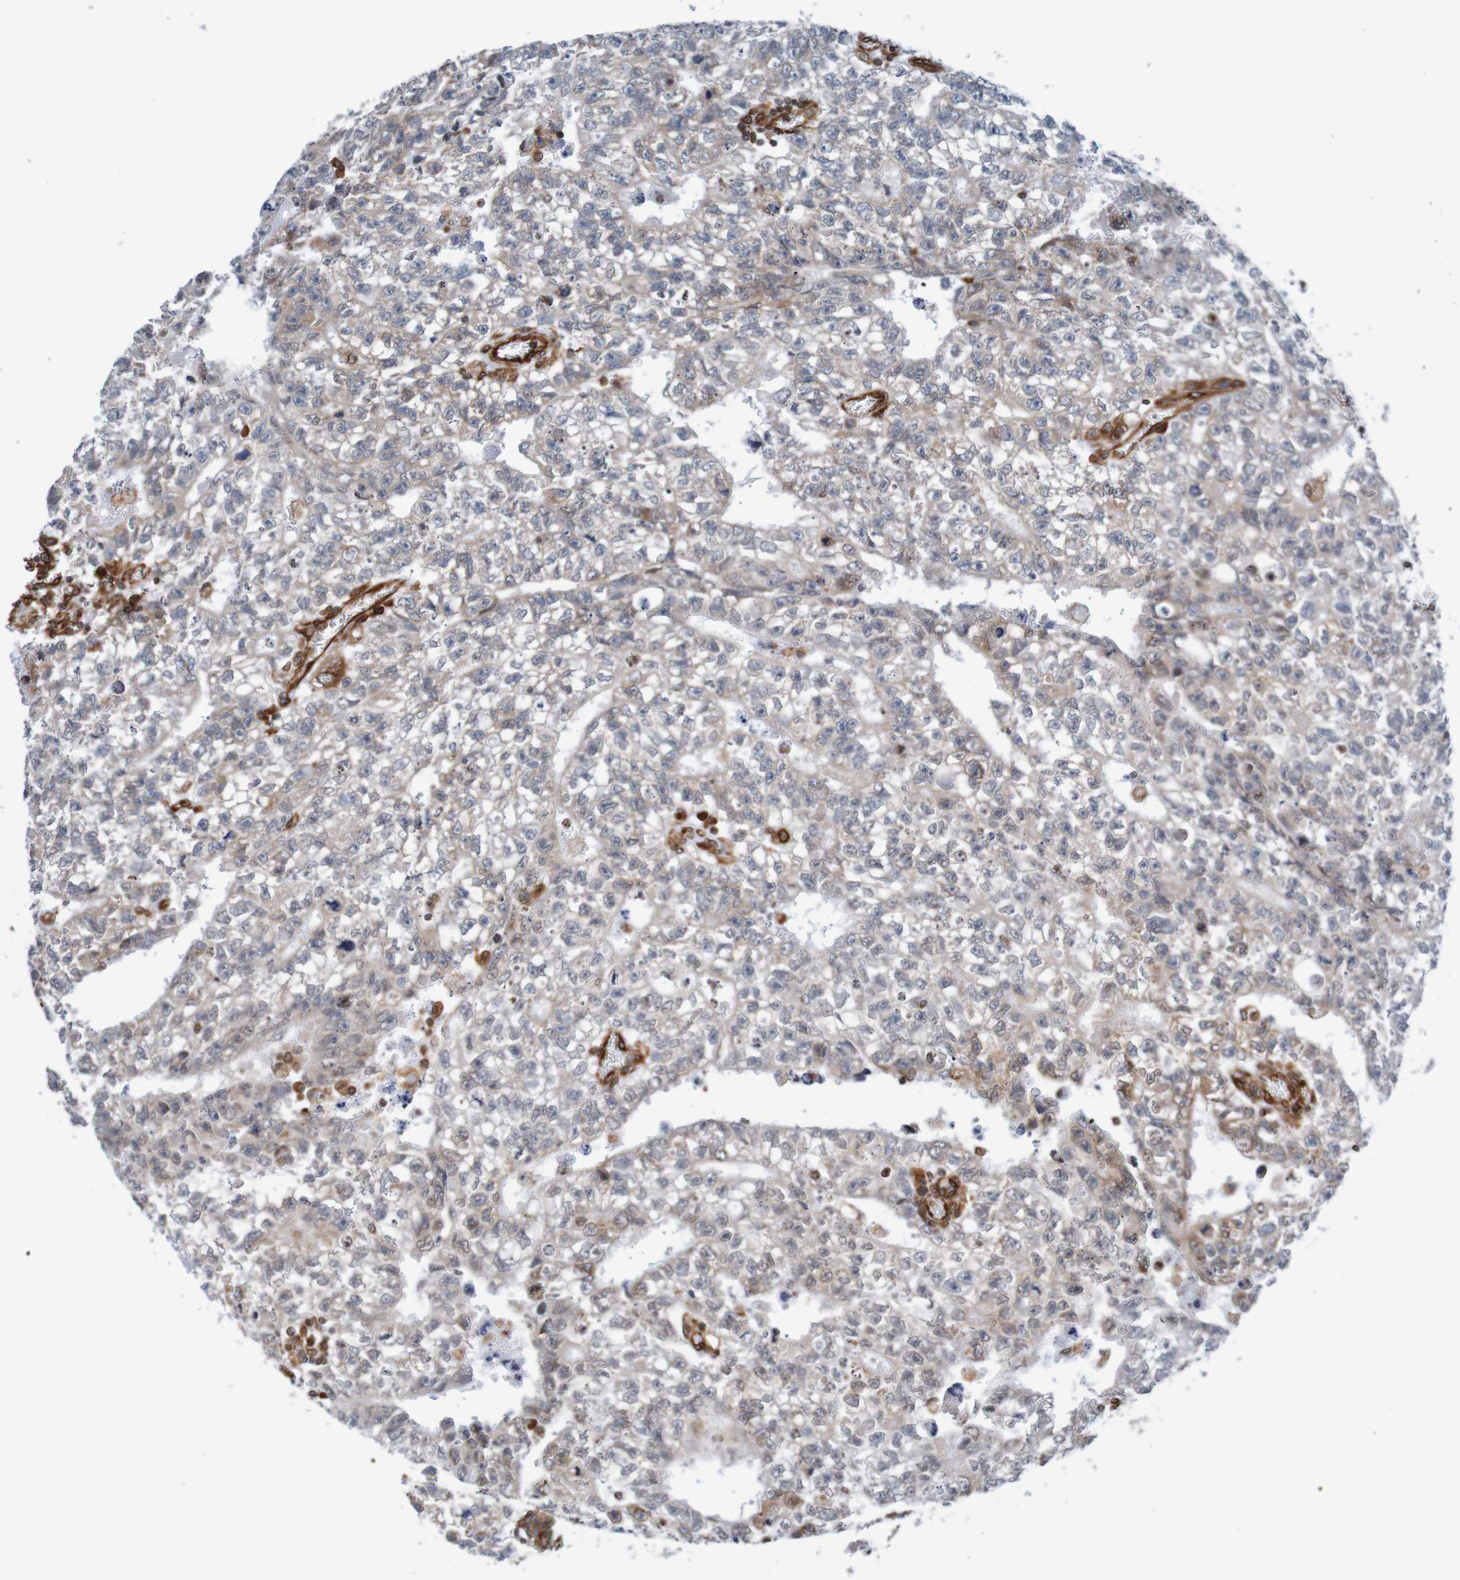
{"staining": {"intensity": "weak", "quantity": "25%-75%", "location": "cytoplasmic/membranous"}, "tissue": "testis cancer", "cell_type": "Tumor cells", "image_type": "cancer", "snomed": [{"axis": "morphology", "description": "Seminoma, NOS"}, {"axis": "morphology", "description": "Carcinoma, Embryonal, NOS"}, {"axis": "topography", "description": "Testis"}], "caption": "Testis cancer stained with DAB immunohistochemistry demonstrates low levels of weak cytoplasmic/membranous staining in about 25%-75% of tumor cells.", "gene": "TMEM109", "patient": {"sex": "male", "age": 38}}